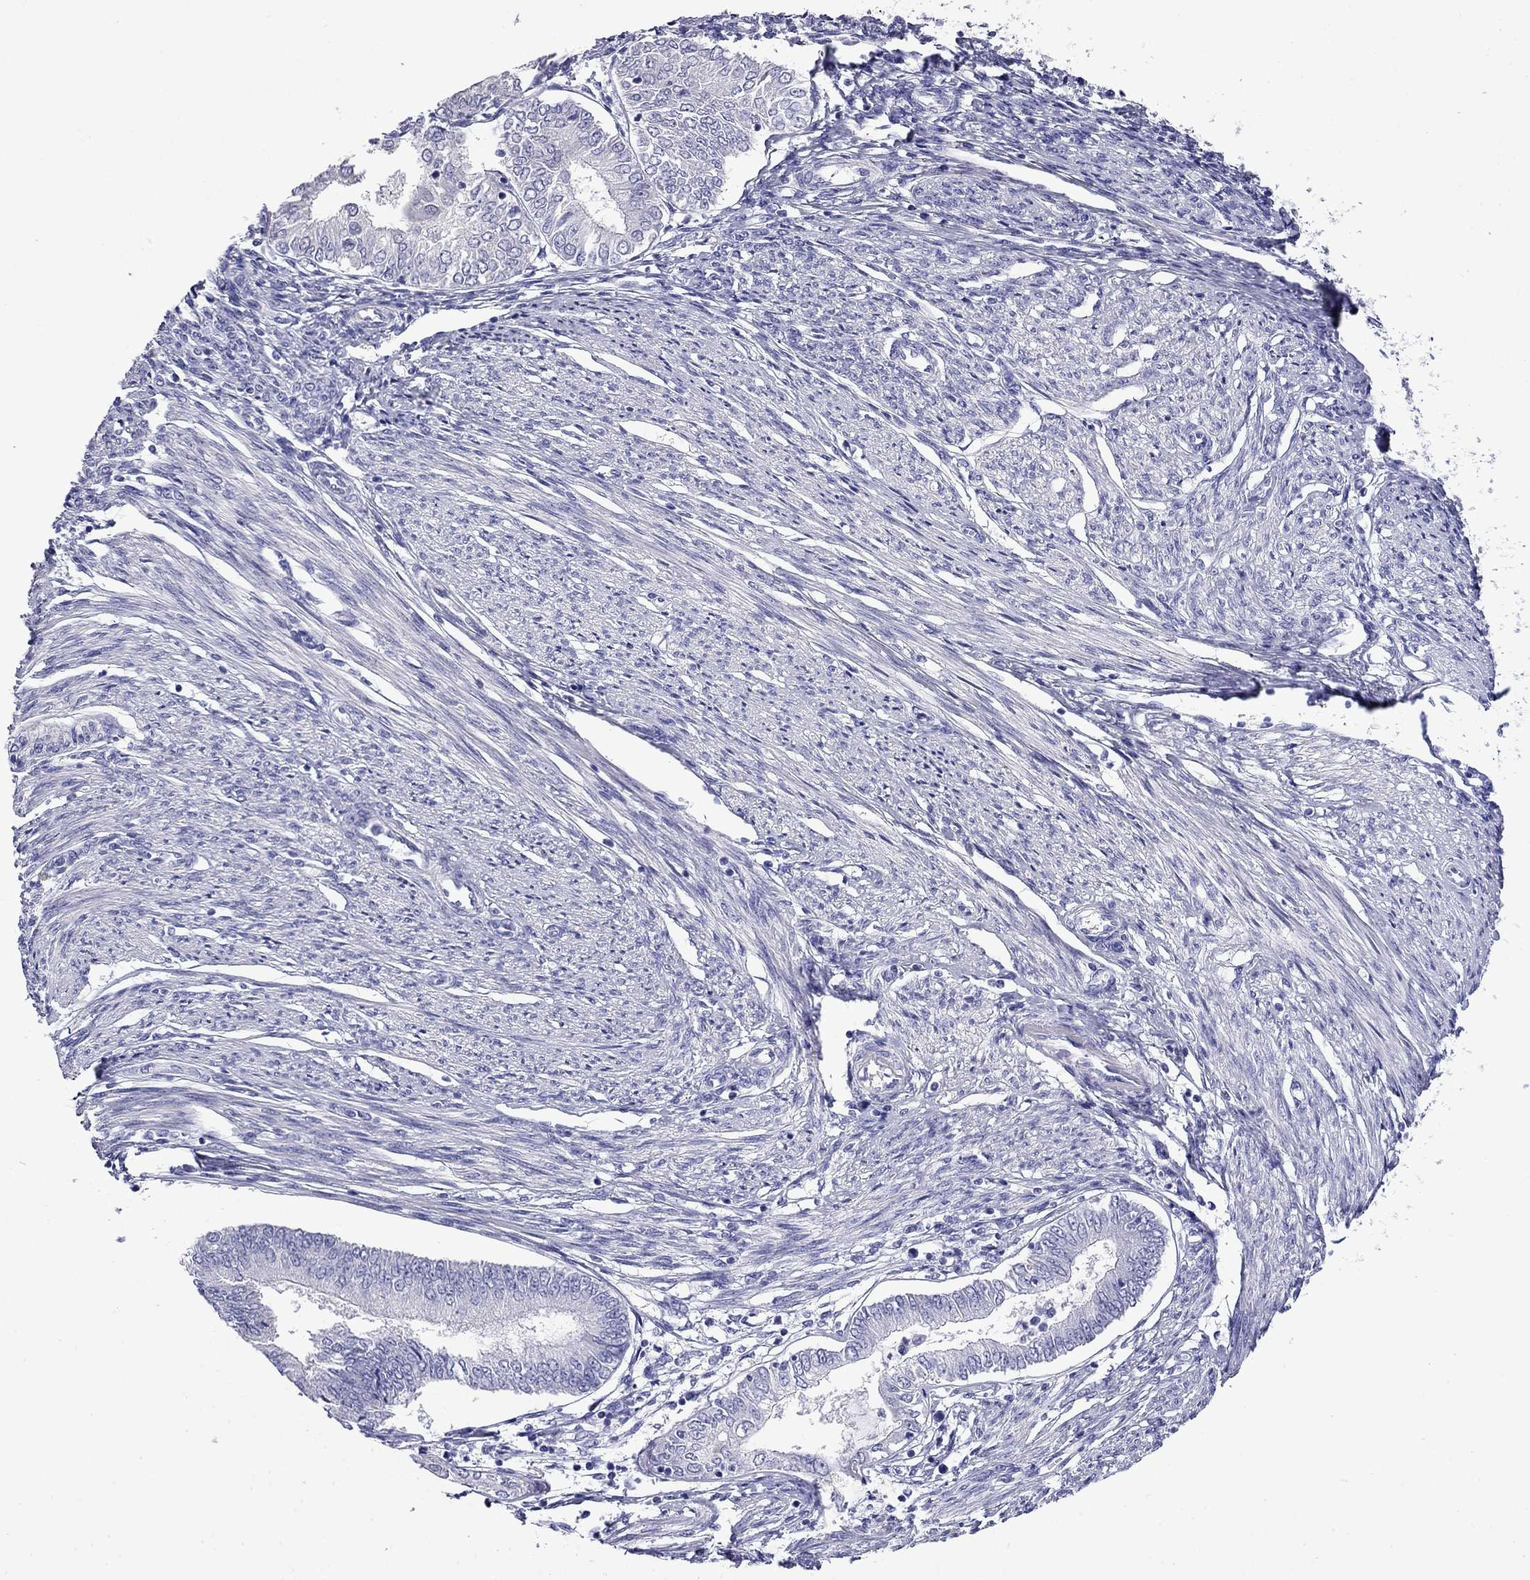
{"staining": {"intensity": "negative", "quantity": "none", "location": "none"}, "tissue": "endometrial cancer", "cell_type": "Tumor cells", "image_type": "cancer", "snomed": [{"axis": "morphology", "description": "Adenocarcinoma, NOS"}, {"axis": "topography", "description": "Endometrium"}], "caption": "The histopathology image shows no staining of tumor cells in adenocarcinoma (endometrial). (DAB (3,3'-diaminobenzidine) immunohistochemistry with hematoxylin counter stain).", "gene": "MYO15A", "patient": {"sex": "female", "age": 68}}